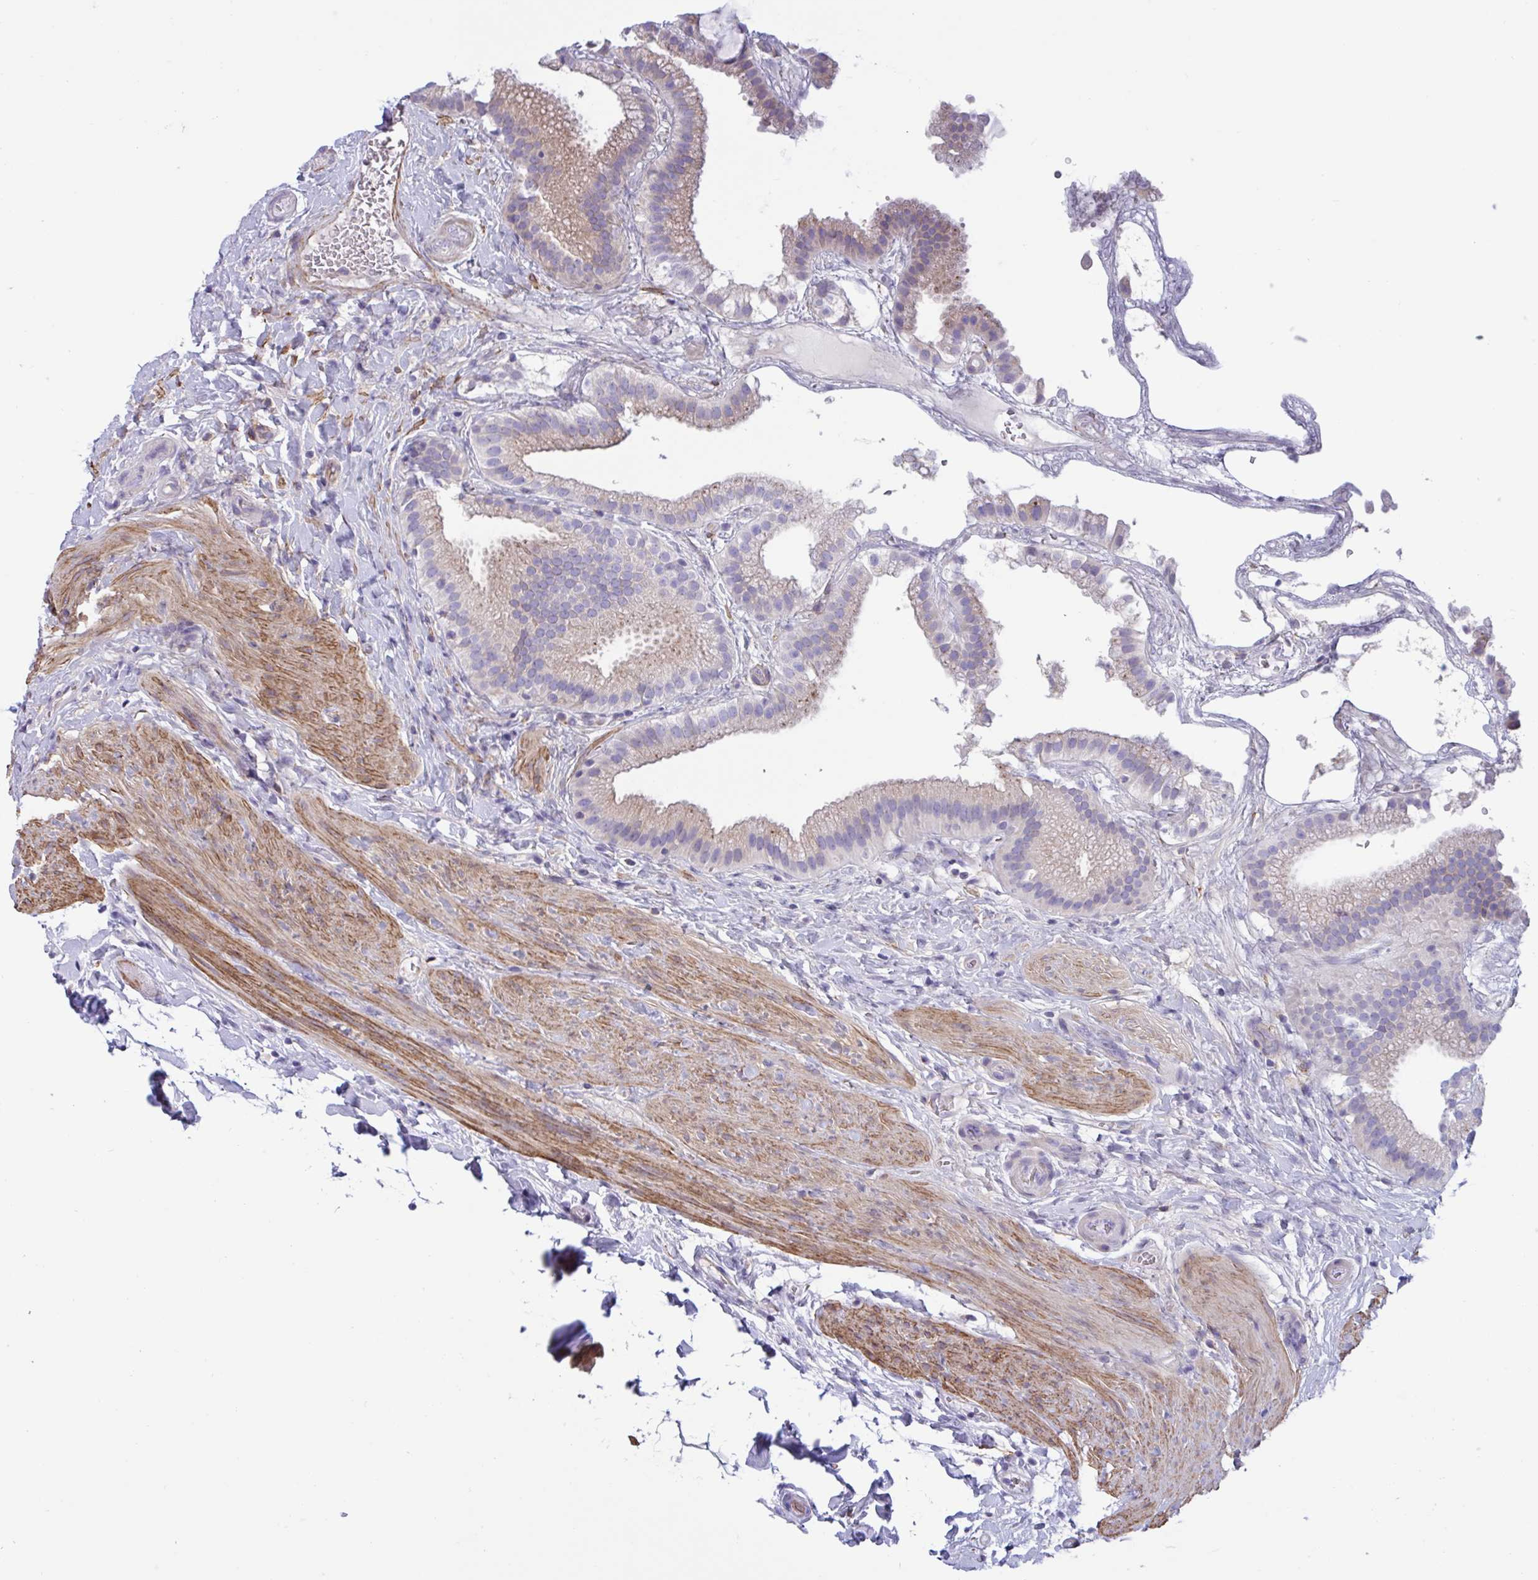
{"staining": {"intensity": "moderate", "quantity": "<25%", "location": "cytoplasmic/membranous"}, "tissue": "gallbladder", "cell_type": "Glandular cells", "image_type": "normal", "snomed": [{"axis": "morphology", "description": "Normal tissue, NOS"}, {"axis": "topography", "description": "Gallbladder"}], "caption": "Approximately <25% of glandular cells in normal human gallbladder exhibit moderate cytoplasmic/membranous protein positivity as visualized by brown immunohistochemical staining.", "gene": "RPL22L1", "patient": {"sex": "female", "age": 63}}